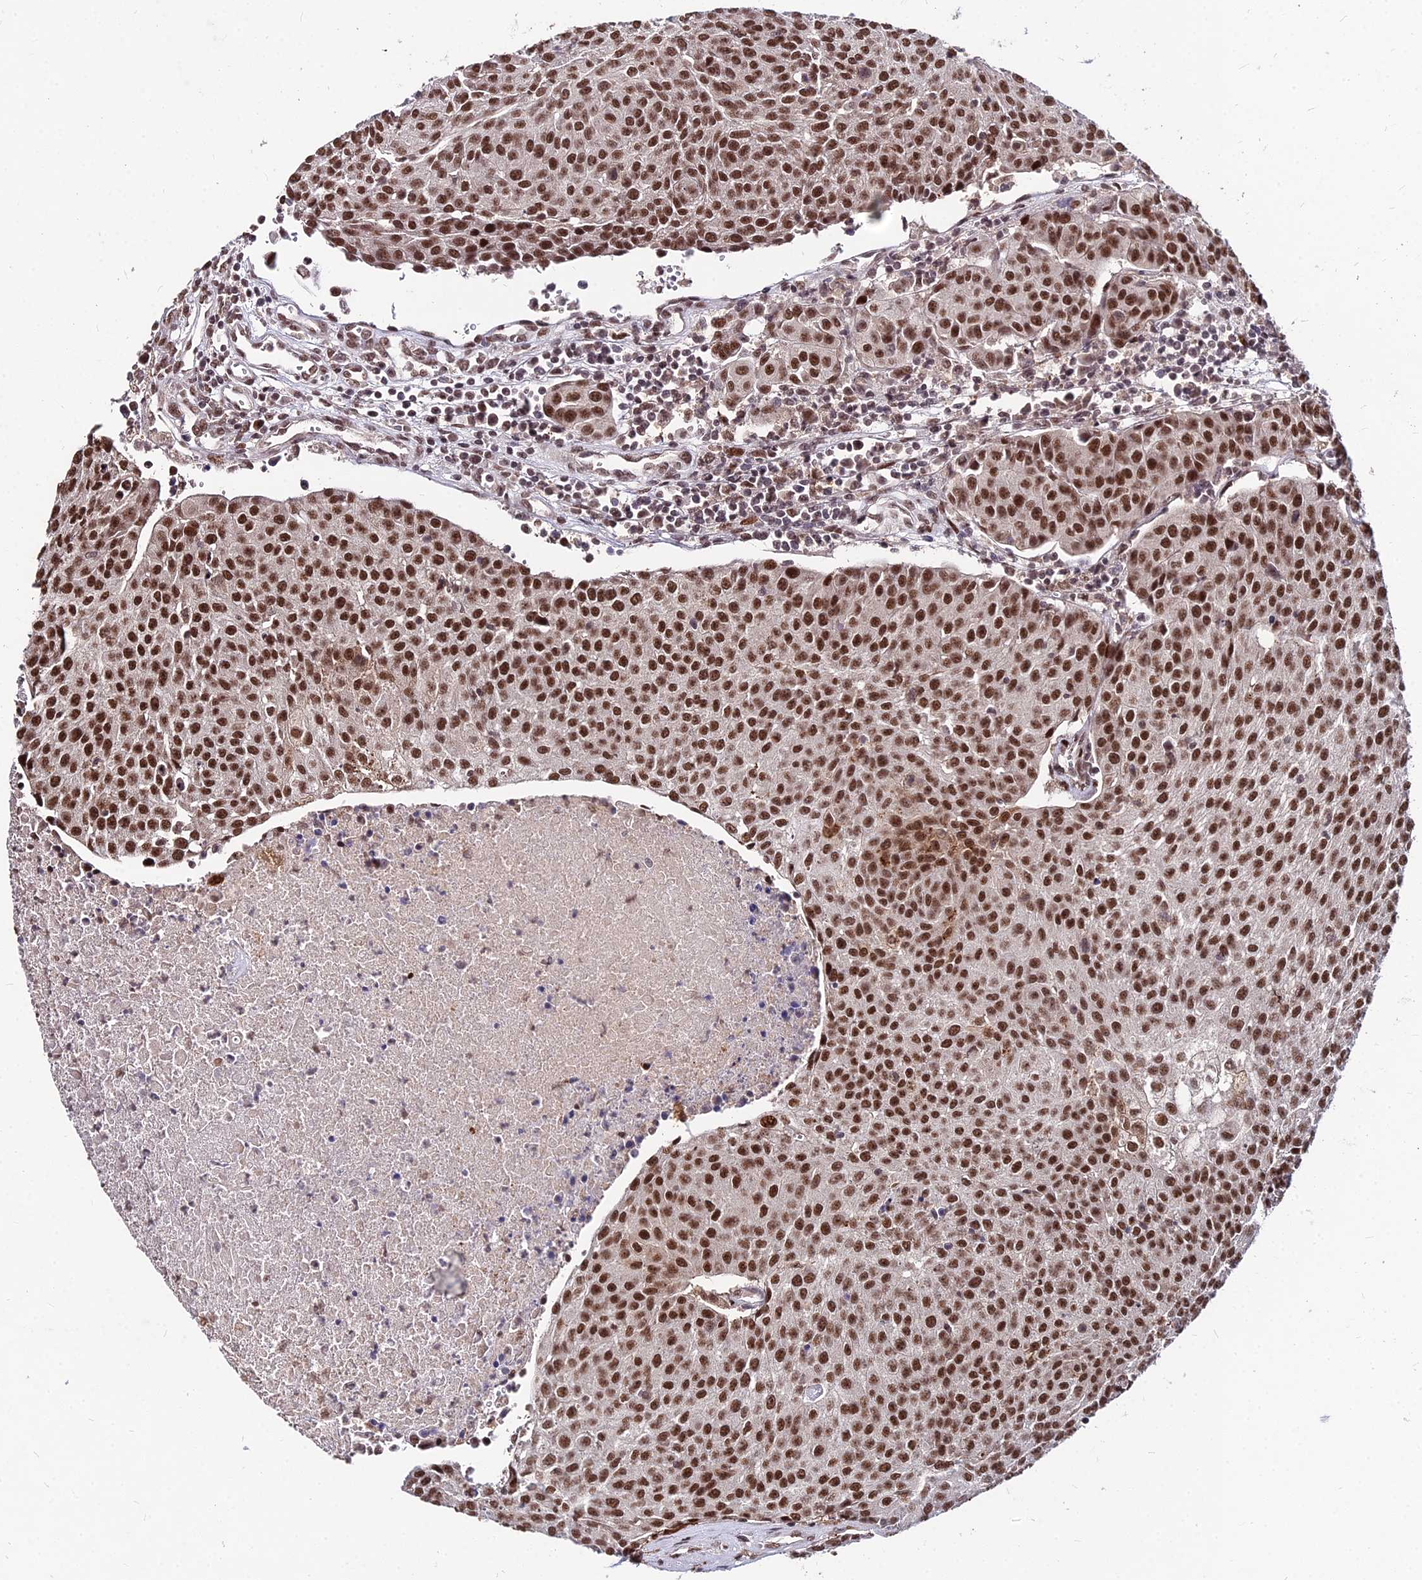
{"staining": {"intensity": "strong", "quantity": ">75%", "location": "nuclear"}, "tissue": "urothelial cancer", "cell_type": "Tumor cells", "image_type": "cancer", "snomed": [{"axis": "morphology", "description": "Urothelial carcinoma, High grade"}, {"axis": "topography", "description": "Urinary bladder"}], "caption": "Urothelial cancer tissue displays strong nuclear staining in approximately >75% of tumor cells", "gene": "ZBED4", "patient": {"sex": "female", "age": 85}}